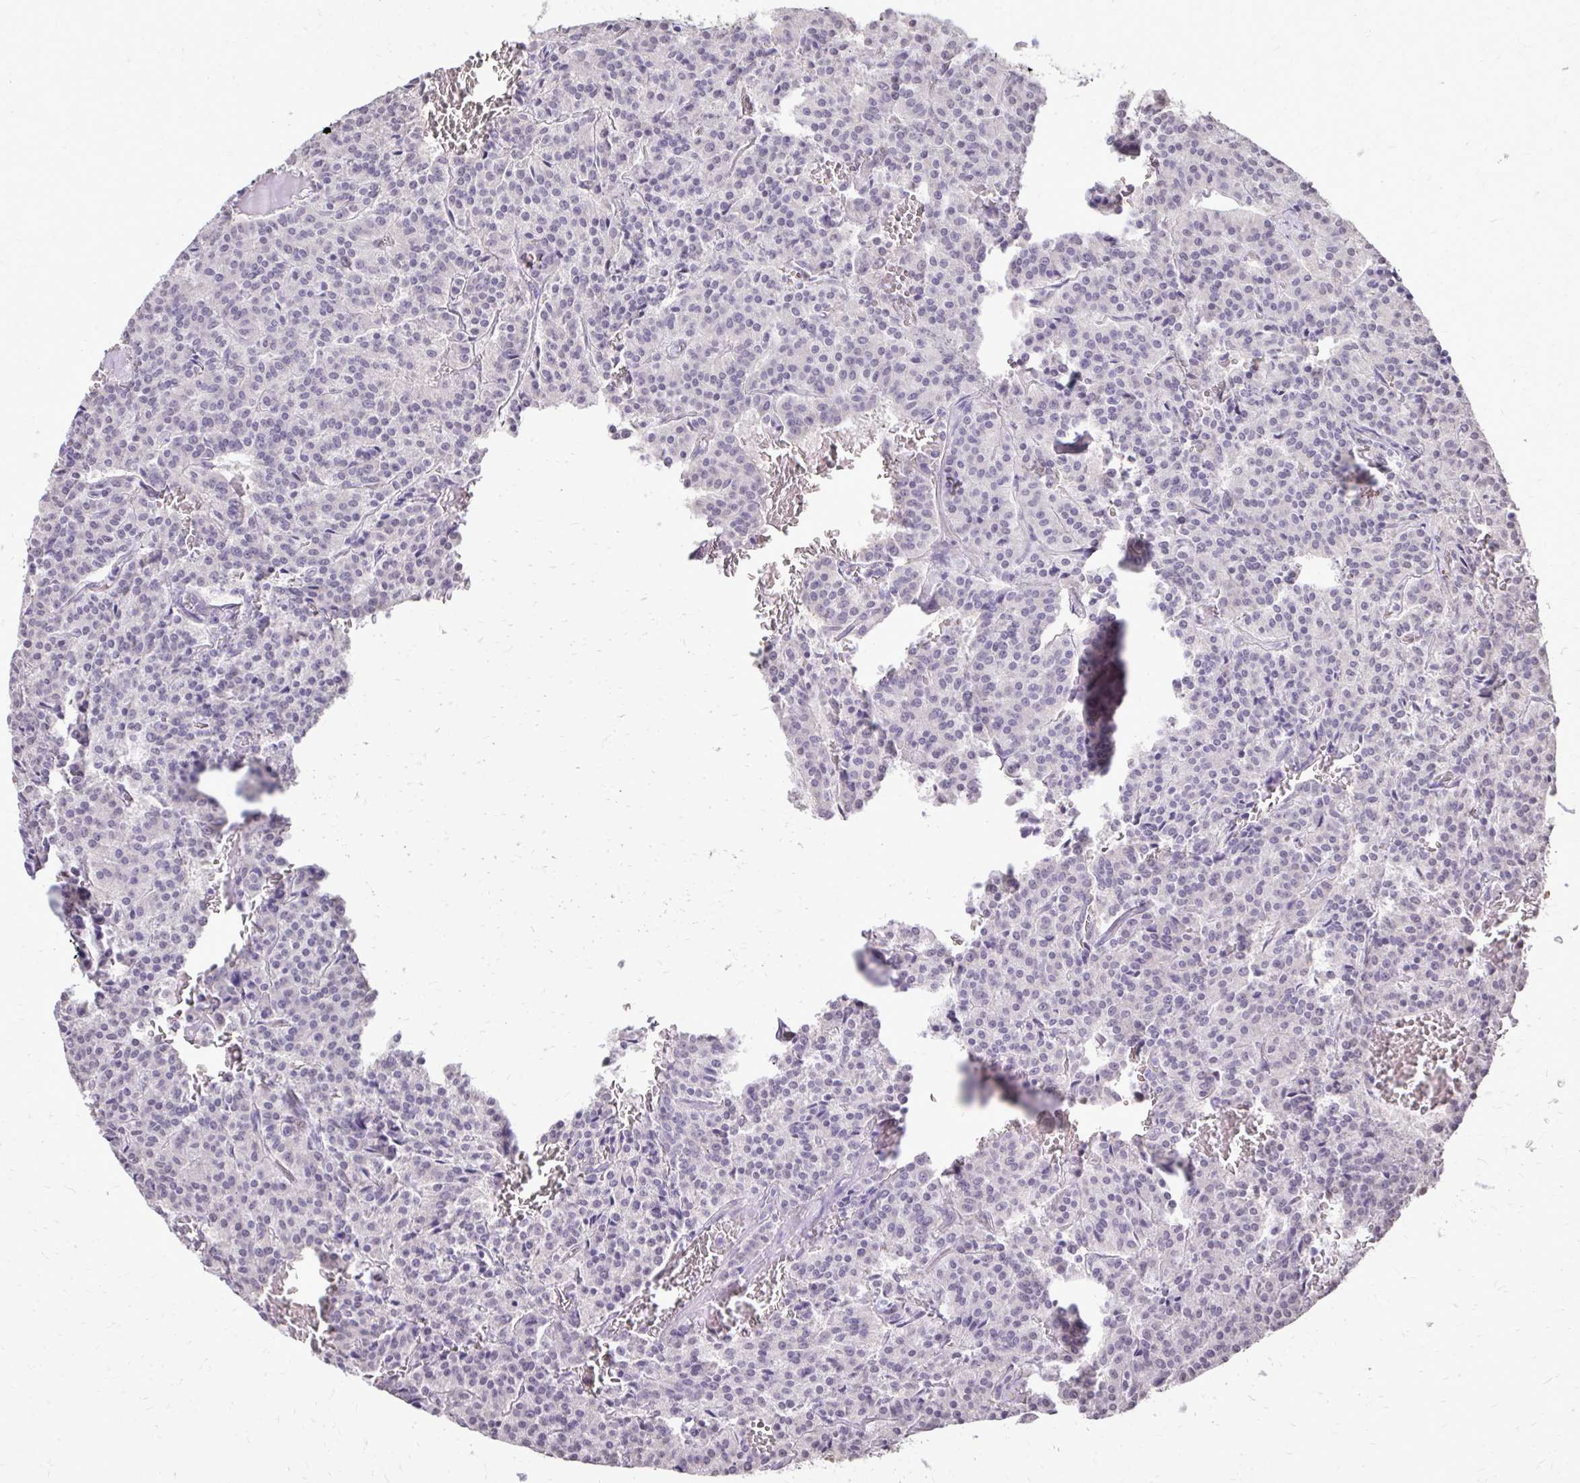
{"staining": {"intensity": "negative", "quantity": "none", "location": "none"}, "tissue": "carcinoid", "cell_type": "Tumor cells", "image_type": "cancer", "snomed": [{"axis": "morphology", "description": "Carcinoid, malignant, NOS"}, {"axis": "topography", "description": "Lung"}], "caption": "Immunohistochemistry histopathology image of neoplastic tissue: human carcinoid (malignant) stained with DAB (3,3'-diaminobenzidine) shows no significant protein positivity in tumor cells.", "gene": "AKAP5", "patient": {"sex": "male", "age": 70}}